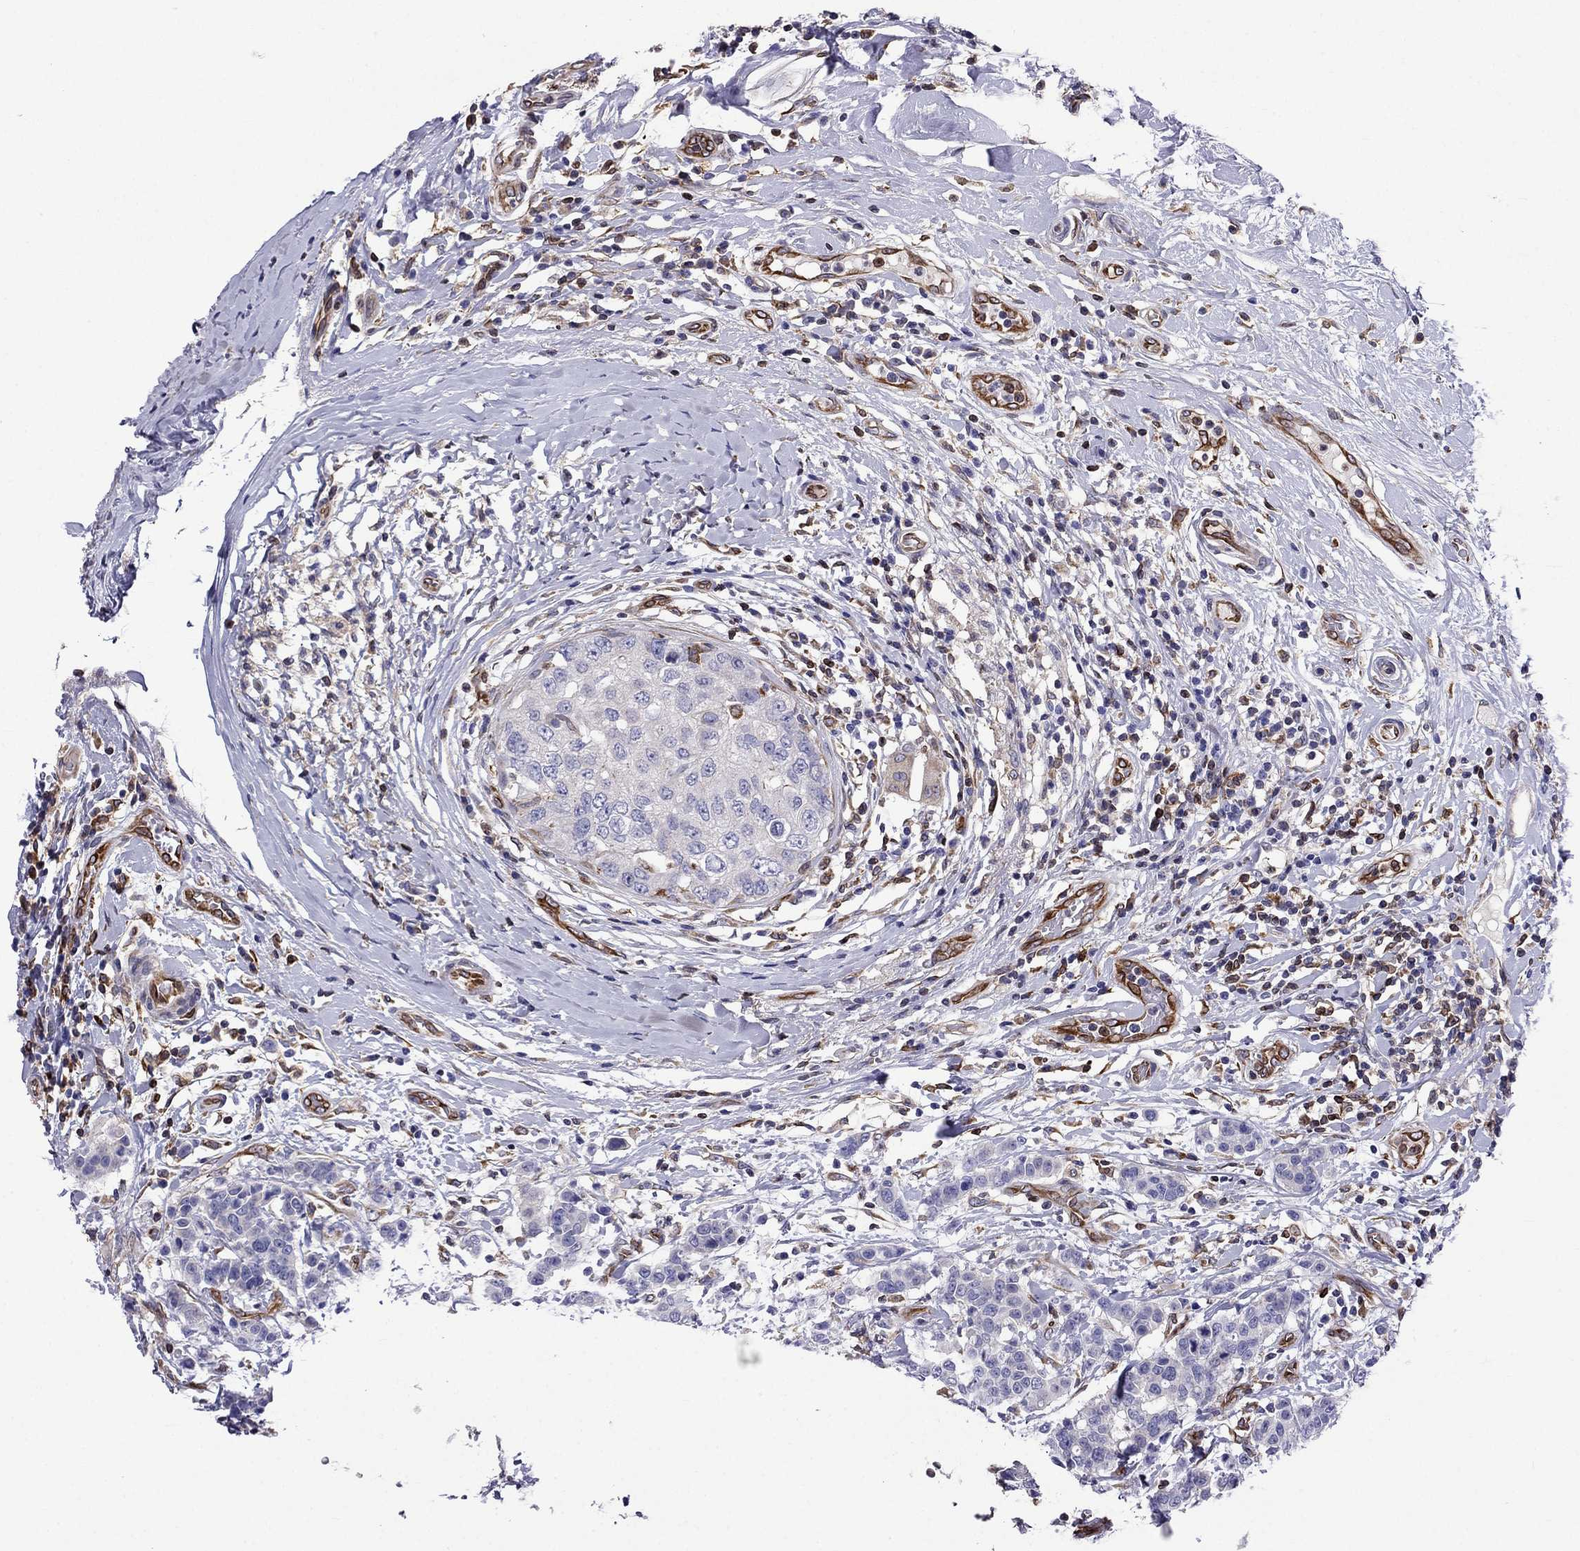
{"staining": {"intensity": "negative", "quantity": "none", "location": "none"}, "tissue": "breast cancer", "cell_type": "Tumor cells", "image_type": "cancer", "snomed": [{"axis": "morphology", "description": "Duct carcinoma"}, {"axis": "topography", "description": "Breast"}], "caption": "Immunohistochemistry (IHC) micrograph of neoplastic tissue: breast cancer (infiltrating ductal carcinoma) stained with DAB shows no significant protein expression in tumor cells. The staining was performed using DAB to visualize the protein expression in brown, while the nuclei were stained in blue with hematoxylin (Magnification: 20x).", "gene": "GNAL", "patient": {"sex": "female", "age": 27}}